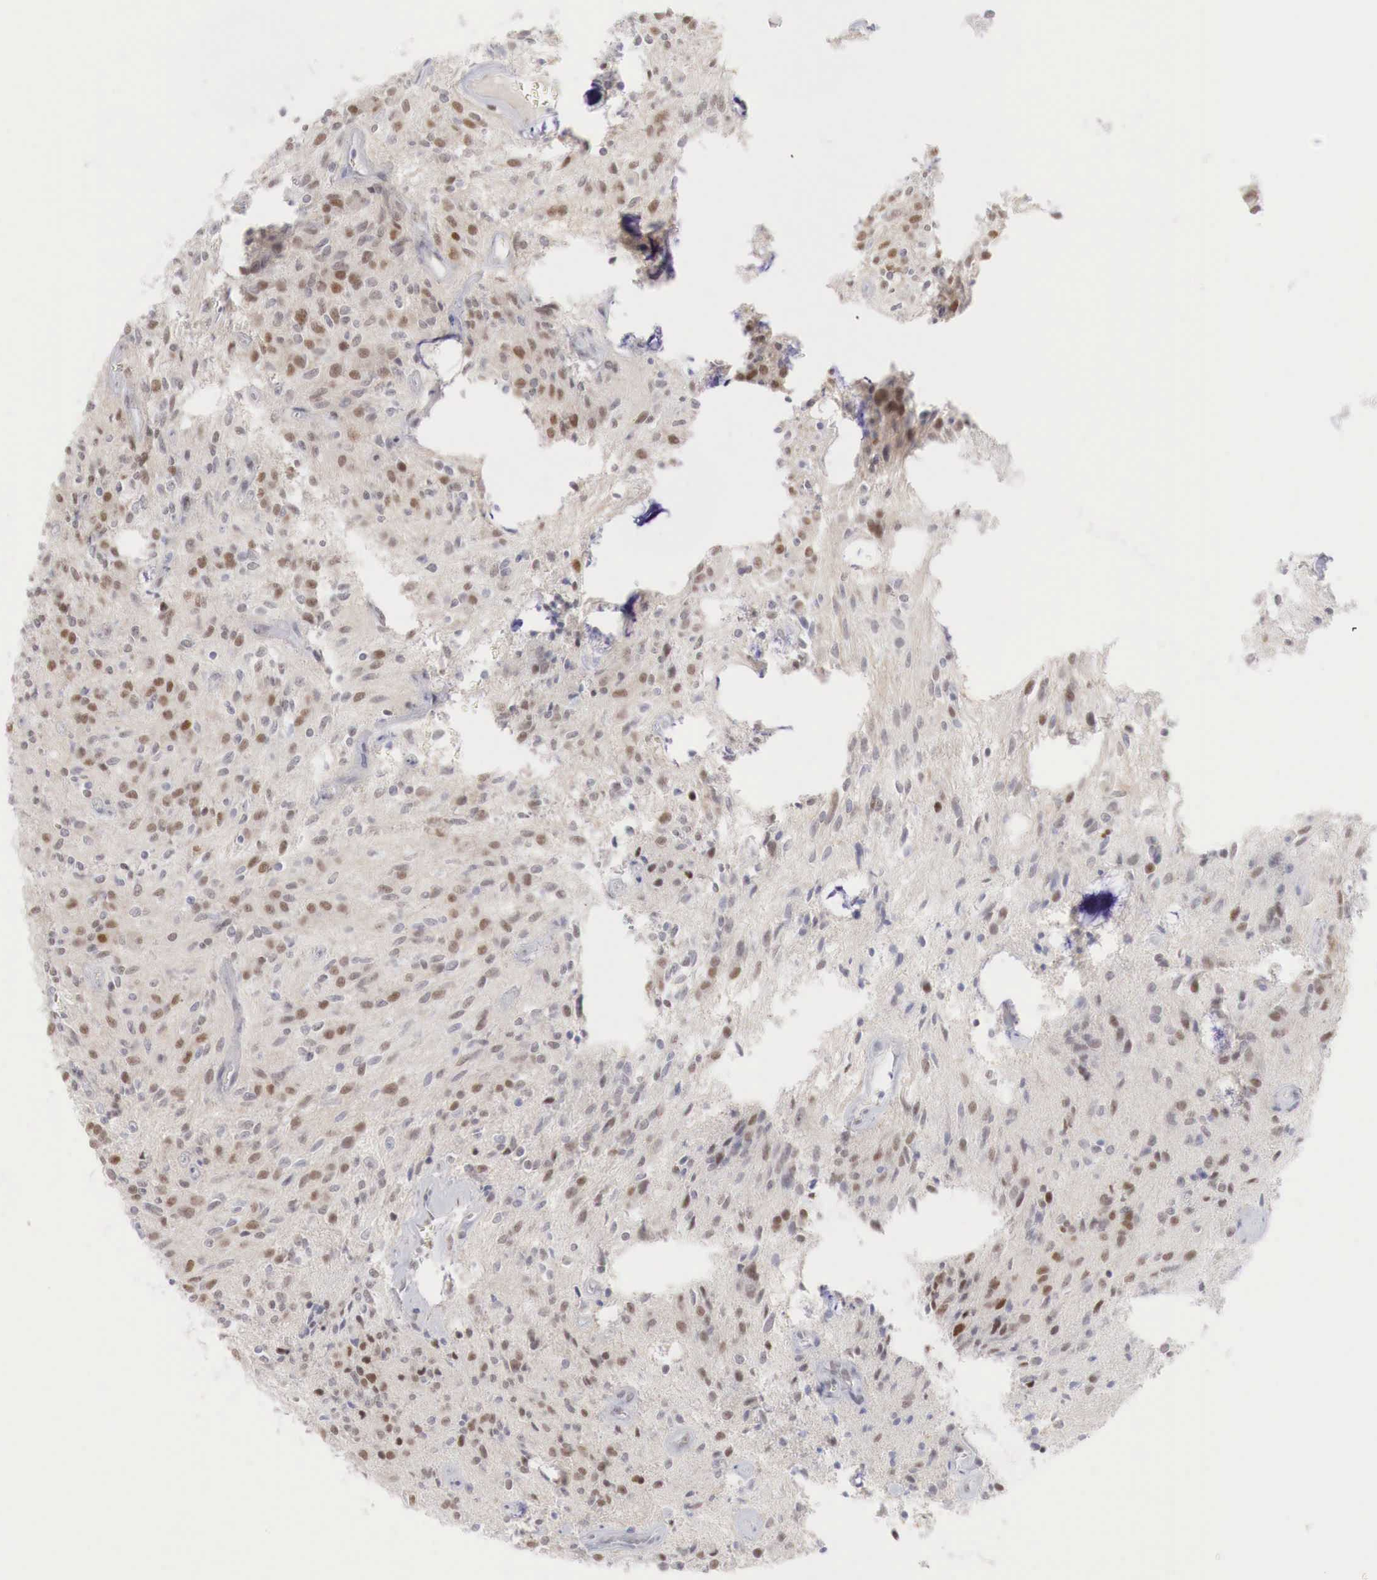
{"staining": {"intensity": "moderate", "quantity": "25%-75%", "location": "nuclear"}, "tissue": "glioma", "cell_type": "Tumor cells", "image_type": "cancer", "snomed": [{"axis": "morphology", "description": "Glioma, malignant, Low grade"}, {"axis": "topography", "description": "Brain"}], "caption": "A brown stain highlights moderate nuclear expression of a protein in glioma tumor cells.", "gene": "FOXP2", "patient": {"sex": "female", "age": 15}}